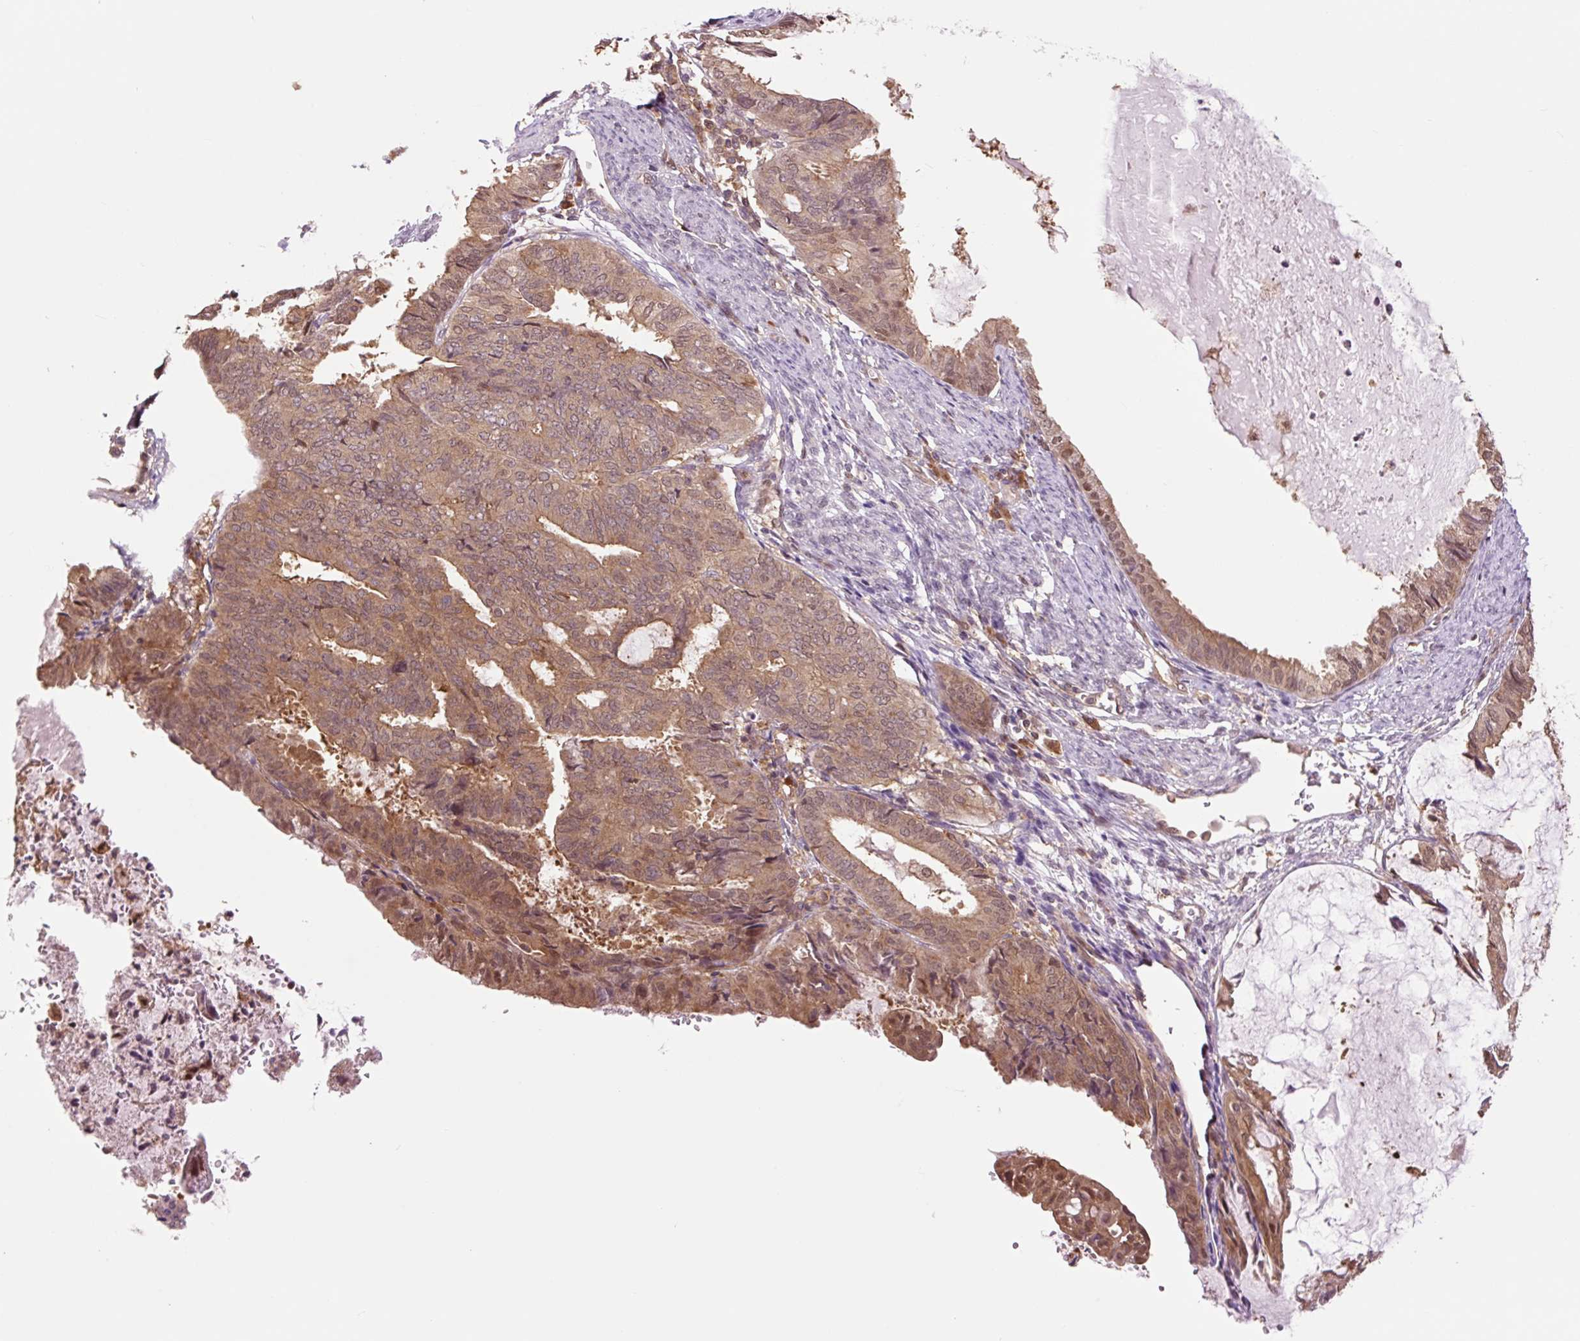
{"staining": {"intensity": "moderate", "quantity": ">75%", "location": "cytoplasmic/membranous,nuclear"}, "tissue": "endometrial cancer", "cell_type": "Tumor cells", "image_type": "cancer", "snomed": [{"axis": "morphology", "description": "Adenocarcinoma, NOS"}, {"axis": "topography", "description": "Endometrium"}], "caption": "Immunohistochemical staining of endometrial cancer reveals medium levels of moderate cytoplasmic/membranous and nuclear protein positivity in approximately >75% of tumor cells.", "gene": "TPT1", "patient": {"sex": "female", "age": 86}}